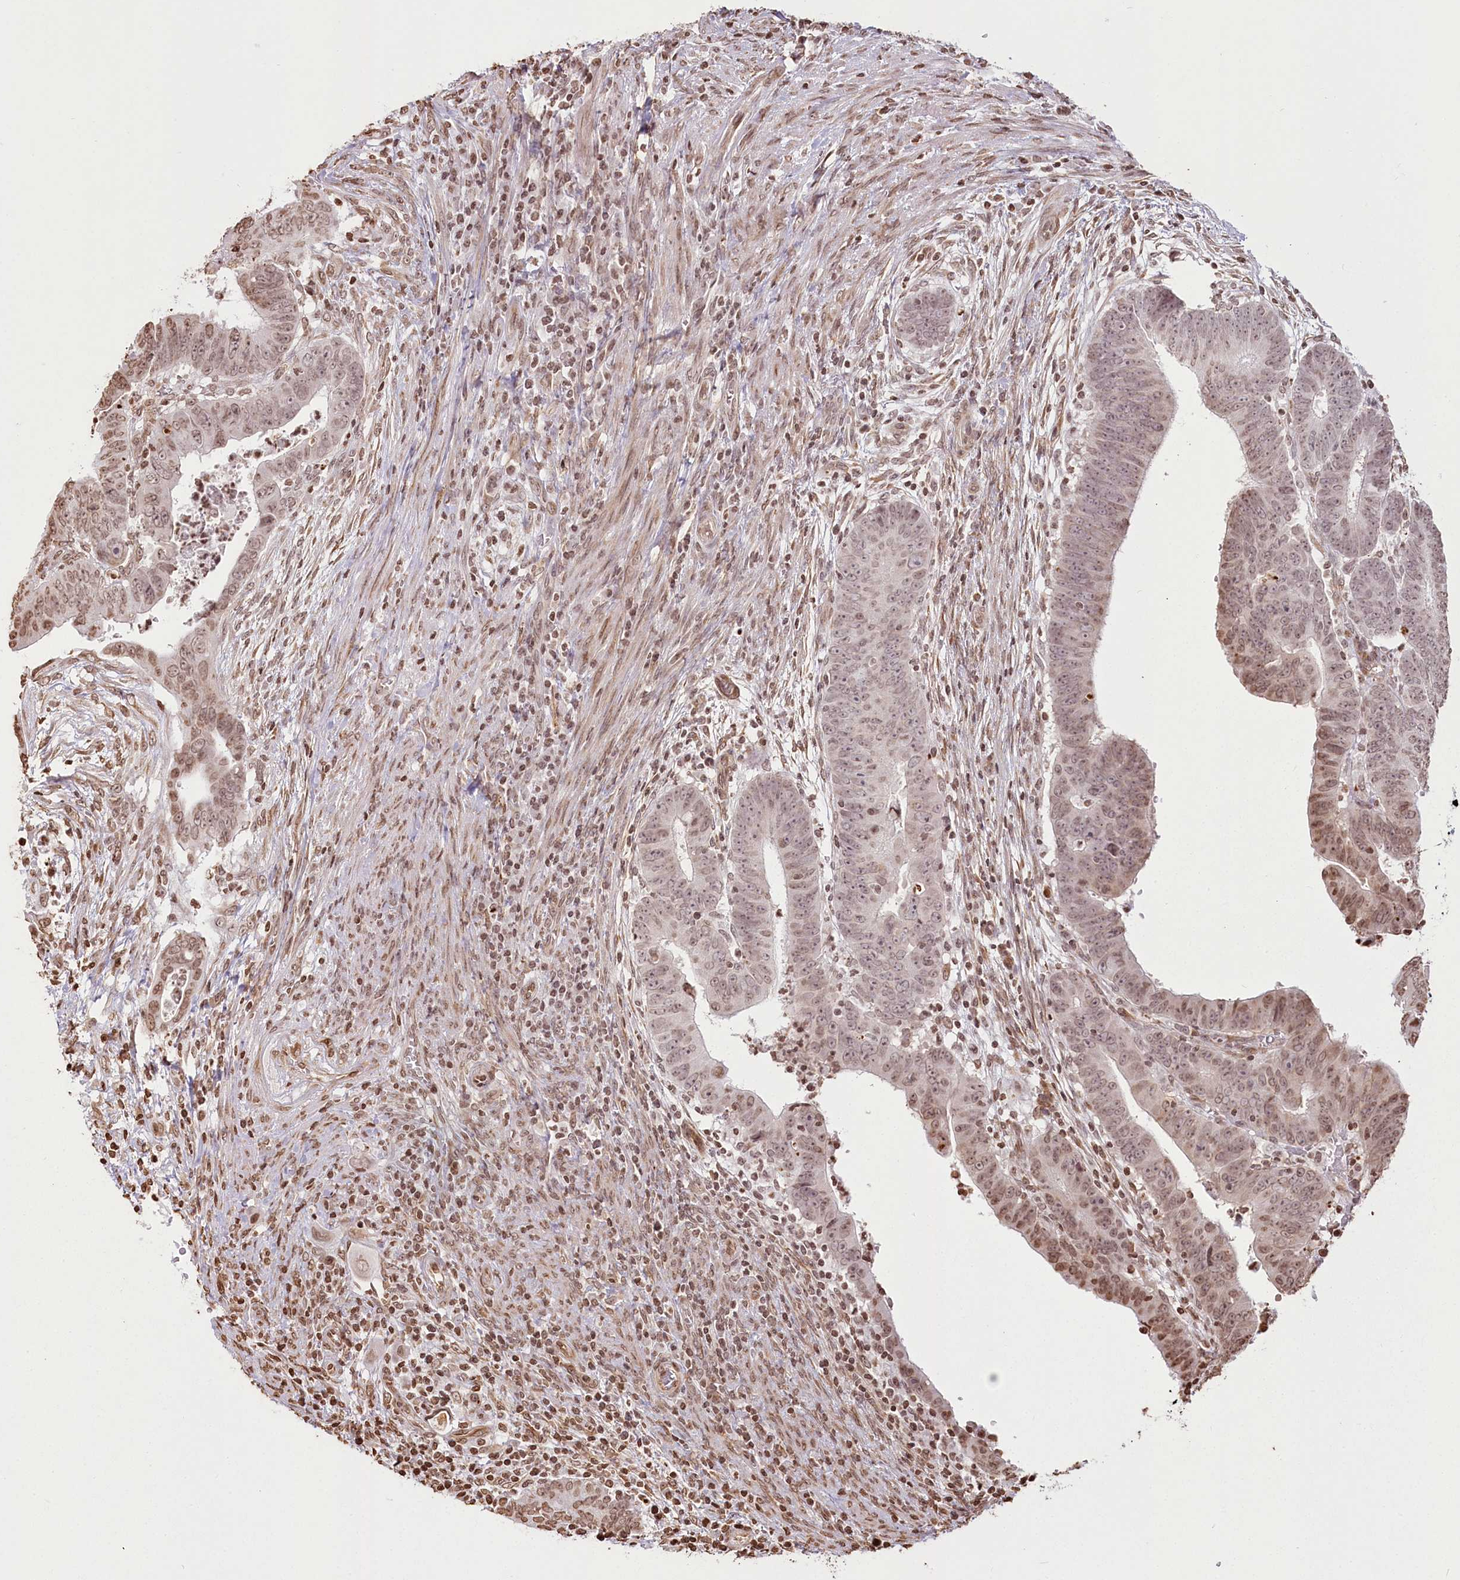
{"staining": {"intensity": "moderate", "quantity": ">75%", "location": "nuclear"}, "tissue": "colorectal cancer", "cell_type": "Tumor cells", "image_type": "cancer", "snomed": [{"axis": "morphology", "description": "Normal tissue, NOS"}, {"axis": "morphology", "description": "Adenocarcinoma, NOS"}, {"axis": "topography", "description": "Rectum"}], "caption": "This micrograph reveals adenocarcinoma (colorectal) stained with immunohistochemistry (IHC) to label a protein in brown. The nuclear of tumor cells show moderate positivity for the protein. Nuclei are counter-stained blue.", "gene": "FAM13A", "patient": {"sex": "female", "age": 65}}